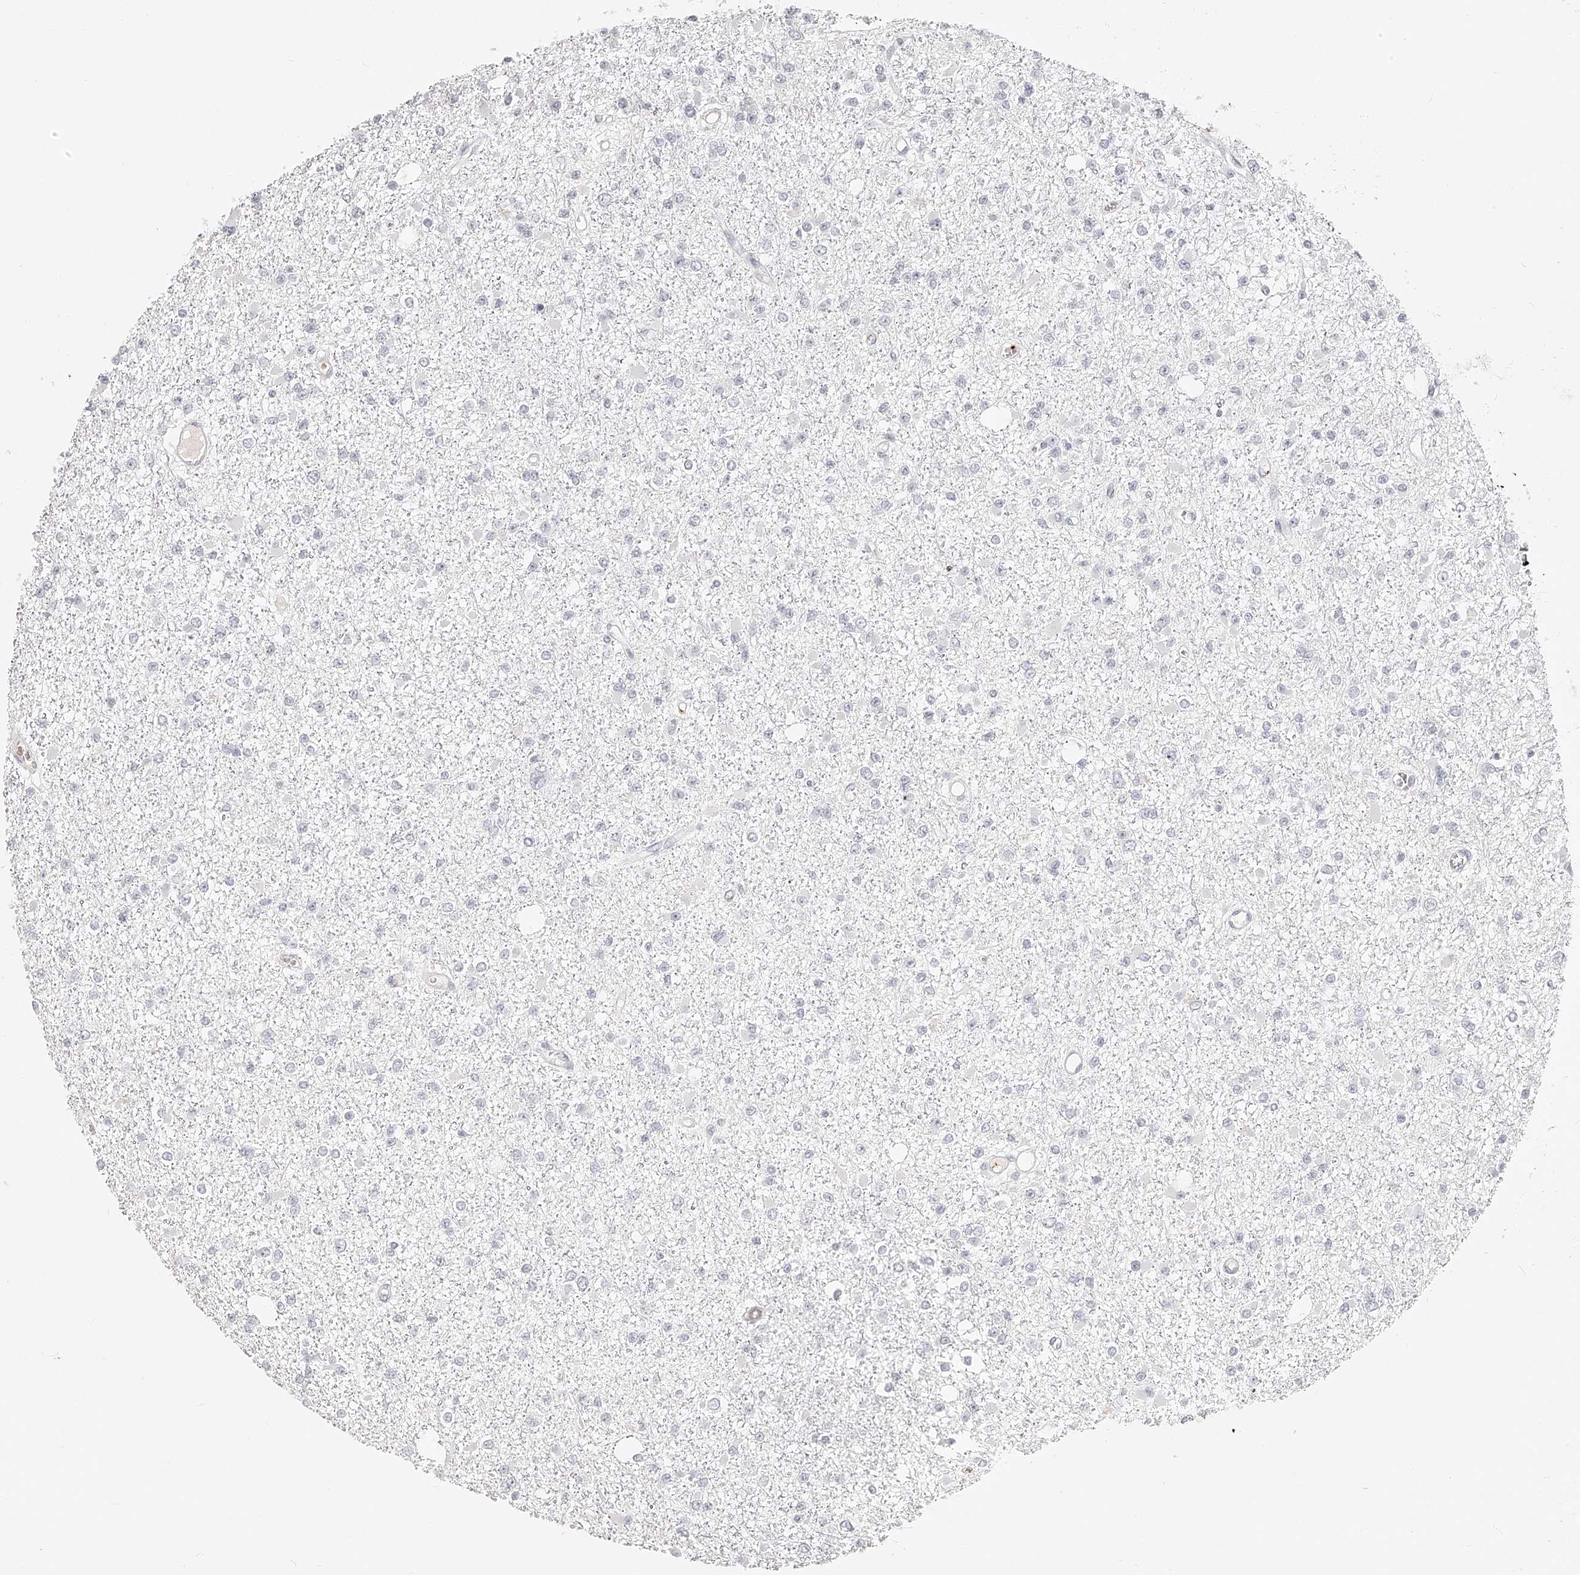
{"staining": {"intensity": "negative", "quantity": "none", "location": "none"}, "tissue": "glioma", "cell_type": "Tumor cells", "image_type": "cancer", "snomed": [{"axis": "morphology", "description": "Glioma, malignant, Low grade"}, {"axis": "topography", "description": "Brain"}], "caption": "Glioma stained for a protein using immunohistochemistry (IHC) displays no expression tumor cells.", "gene": "ITGB3", "patient": {"sex": "female", "age": 22}}